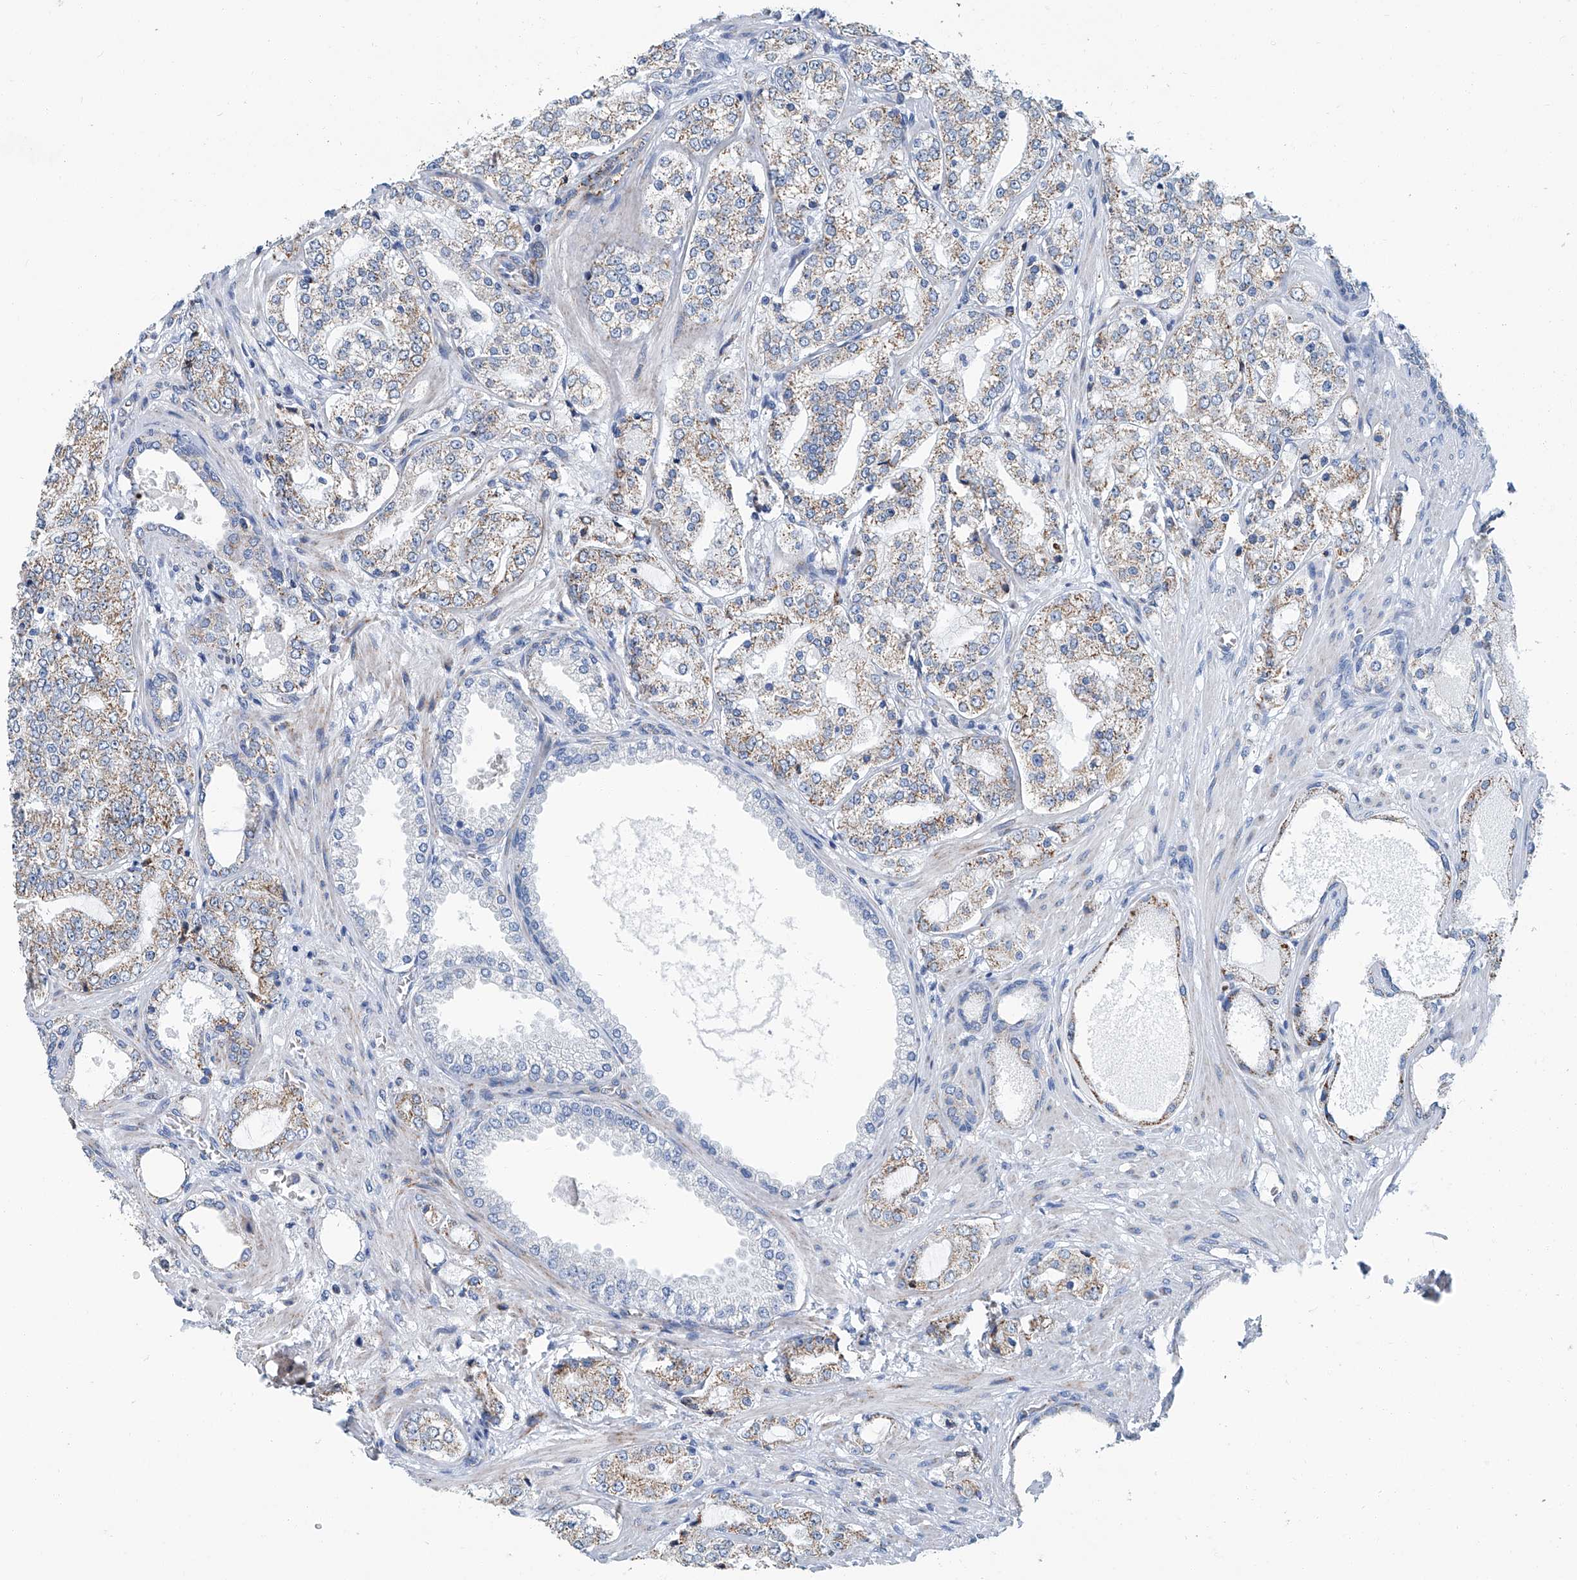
{"staining": {"intensity": "weak", "quantity": ">75%", "location": "cytoplasmic/membranous"}, "tissue": "prostate cancer", "cell_type": "Tumor cells", "image_type": "cancer", "snomed": [{"axis": "morphology", "description": "Adenocarcinoma, High grade"}, {"axis": "topography", "description": "Prostate"}], "caption": "Approximately >75% of tumor cells in prostate cancer (adenocarcinoma (high-grade)) demonstrate weak cytoplasmic/membranous protein positivity as visualized by brown immunohistochemical staining.", "gene": "MT-ND1", "patient": {"sex": "male", "age": 64}}